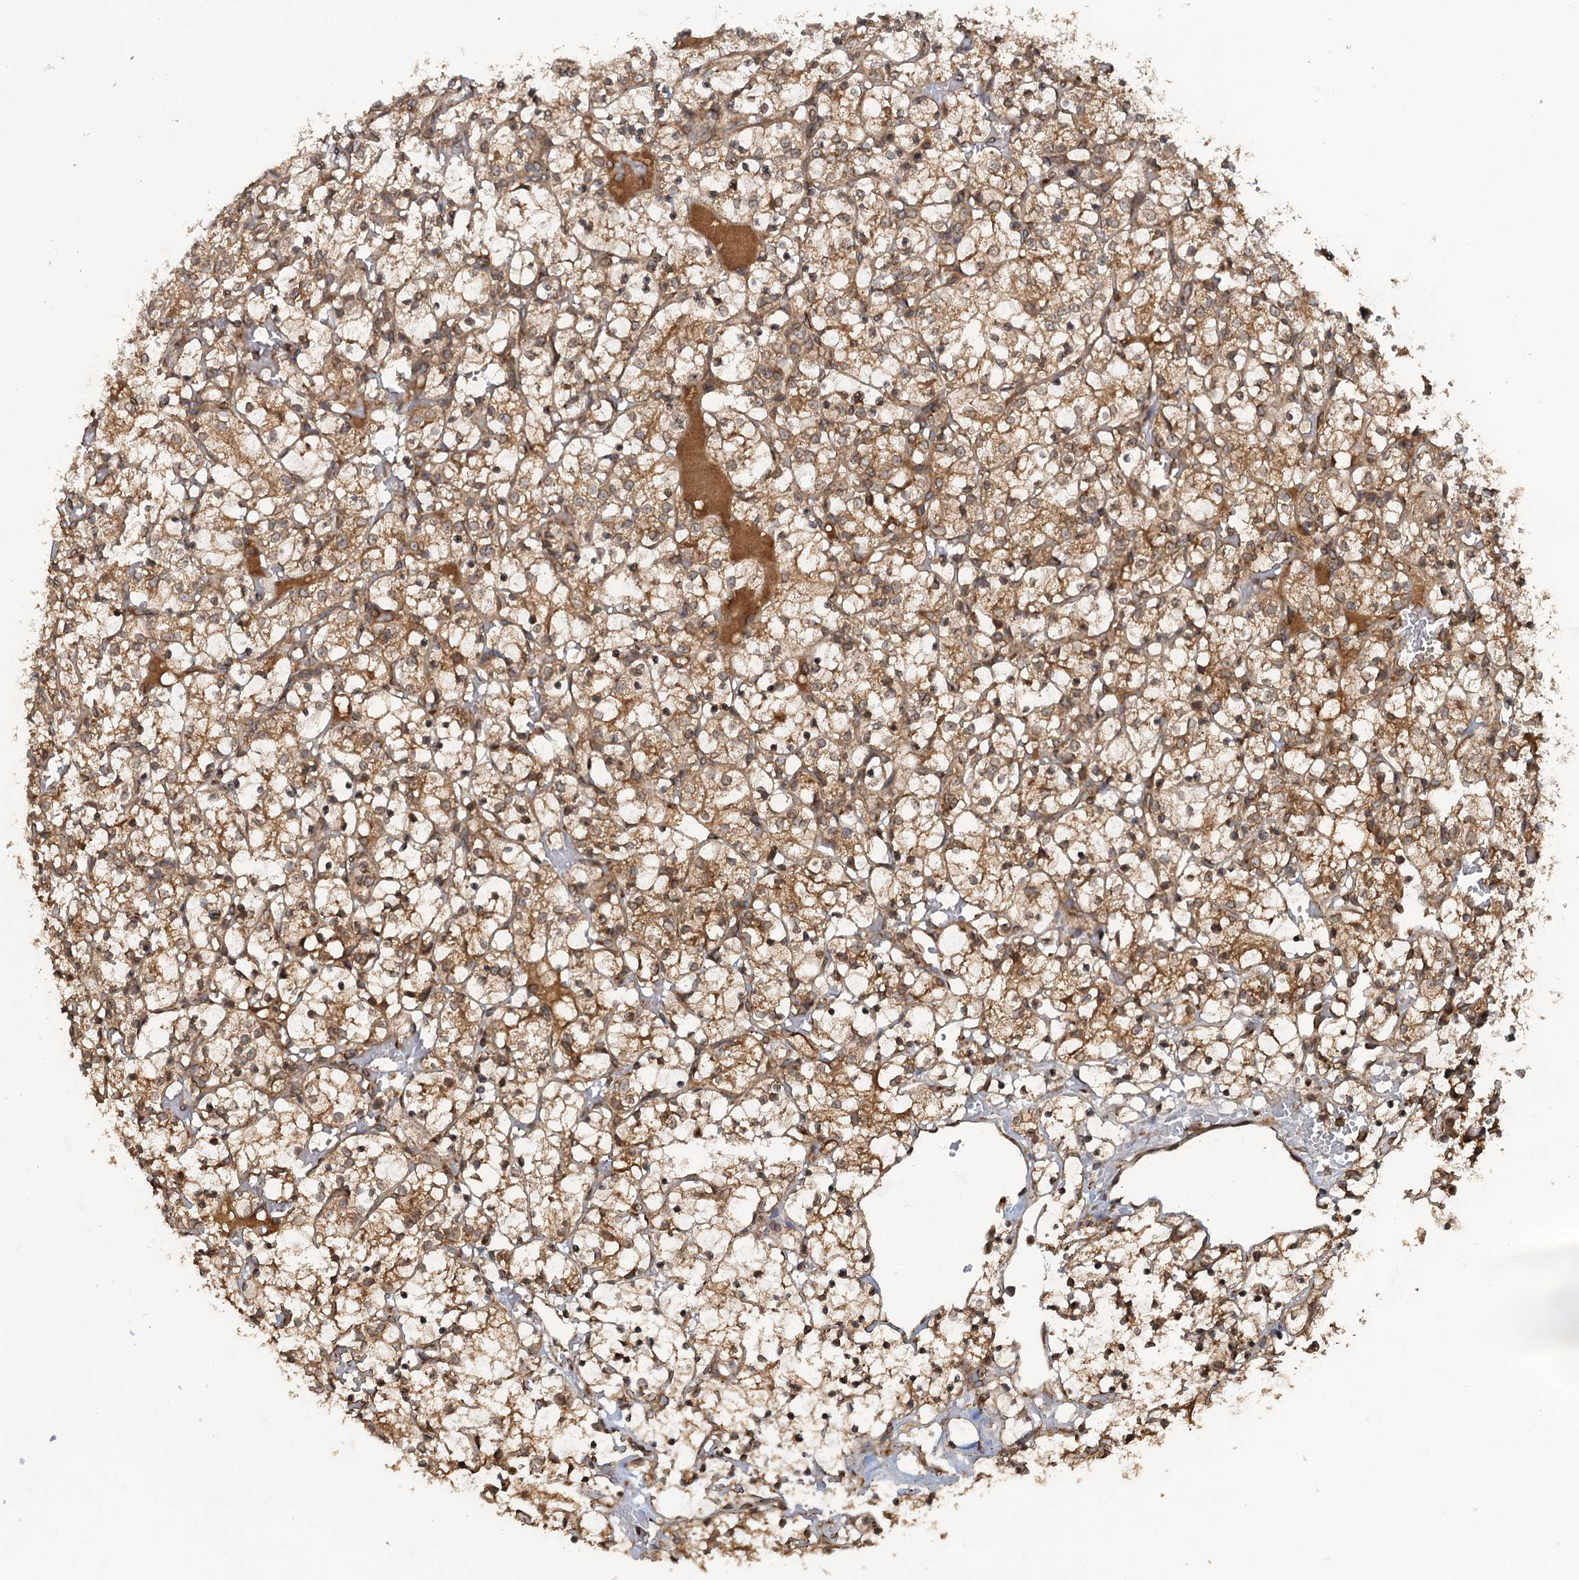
{"staining": {"intensity": "moderate", "quantity": ">75%", "location": "cytoplasmic/membranous"}, "tissue": "renal cancer", "cell_type": "Tumor cells", "image_type": "cancer", "snomed": [{"axis": "morphology", "description": "Adenocarcinoma, NOS"}, {"axis": "topography", "description": "Kidney"}], "caption": "Protein analysis of renal cancer tissue displays moderate cytoplasmic/membranous expression in approximately >75% of tumor cells. (brown staining indicates protein expression, while blue staining denotes nuclei).", "gene": "GLE1", "patient": {"sex": "female", "age": 69}}